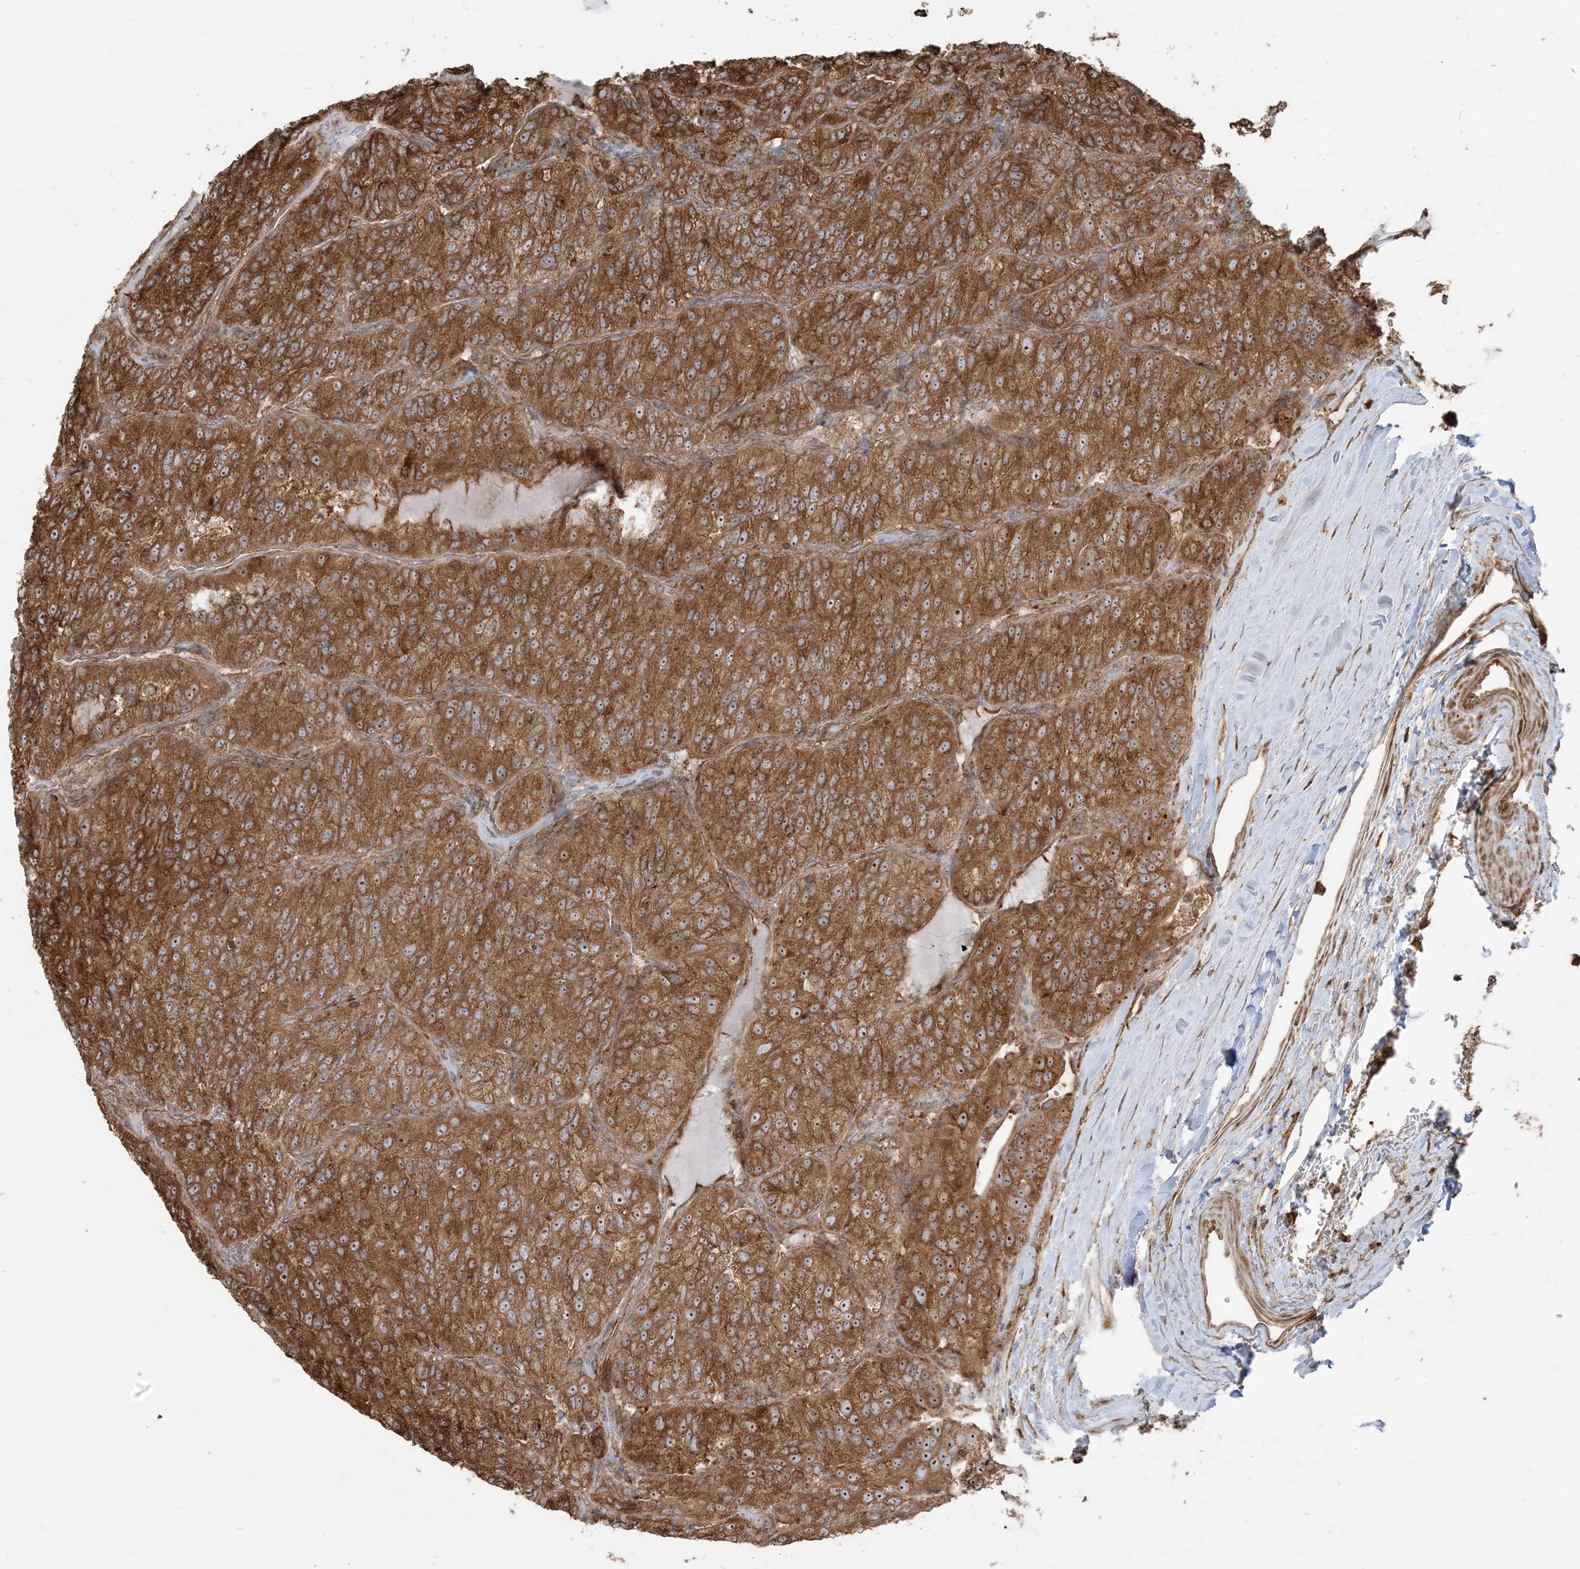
{"staining": {"intensity": "strong", "quantity": ">75%", "location": "cytoplasmic/membranous,nuclear"}, "tissue": "renal cancer", "cell_type": "Tumor cells", "image_type": "cancer", "snomed": [{"axis": "morphology", "description": "Adenocarcinoma, NOS"}, {"axis": "topography", "description": "Kidney"}], "caption": "Approximately >75% of tumor cells in human renal adenocarcinoma reveal strong cytoplasmic/membranous and nuclear protein staining as visualized by brown immunohistochemical staining.", "gene": "SRP72", "patient": {"sex": "female", "age": 63}}